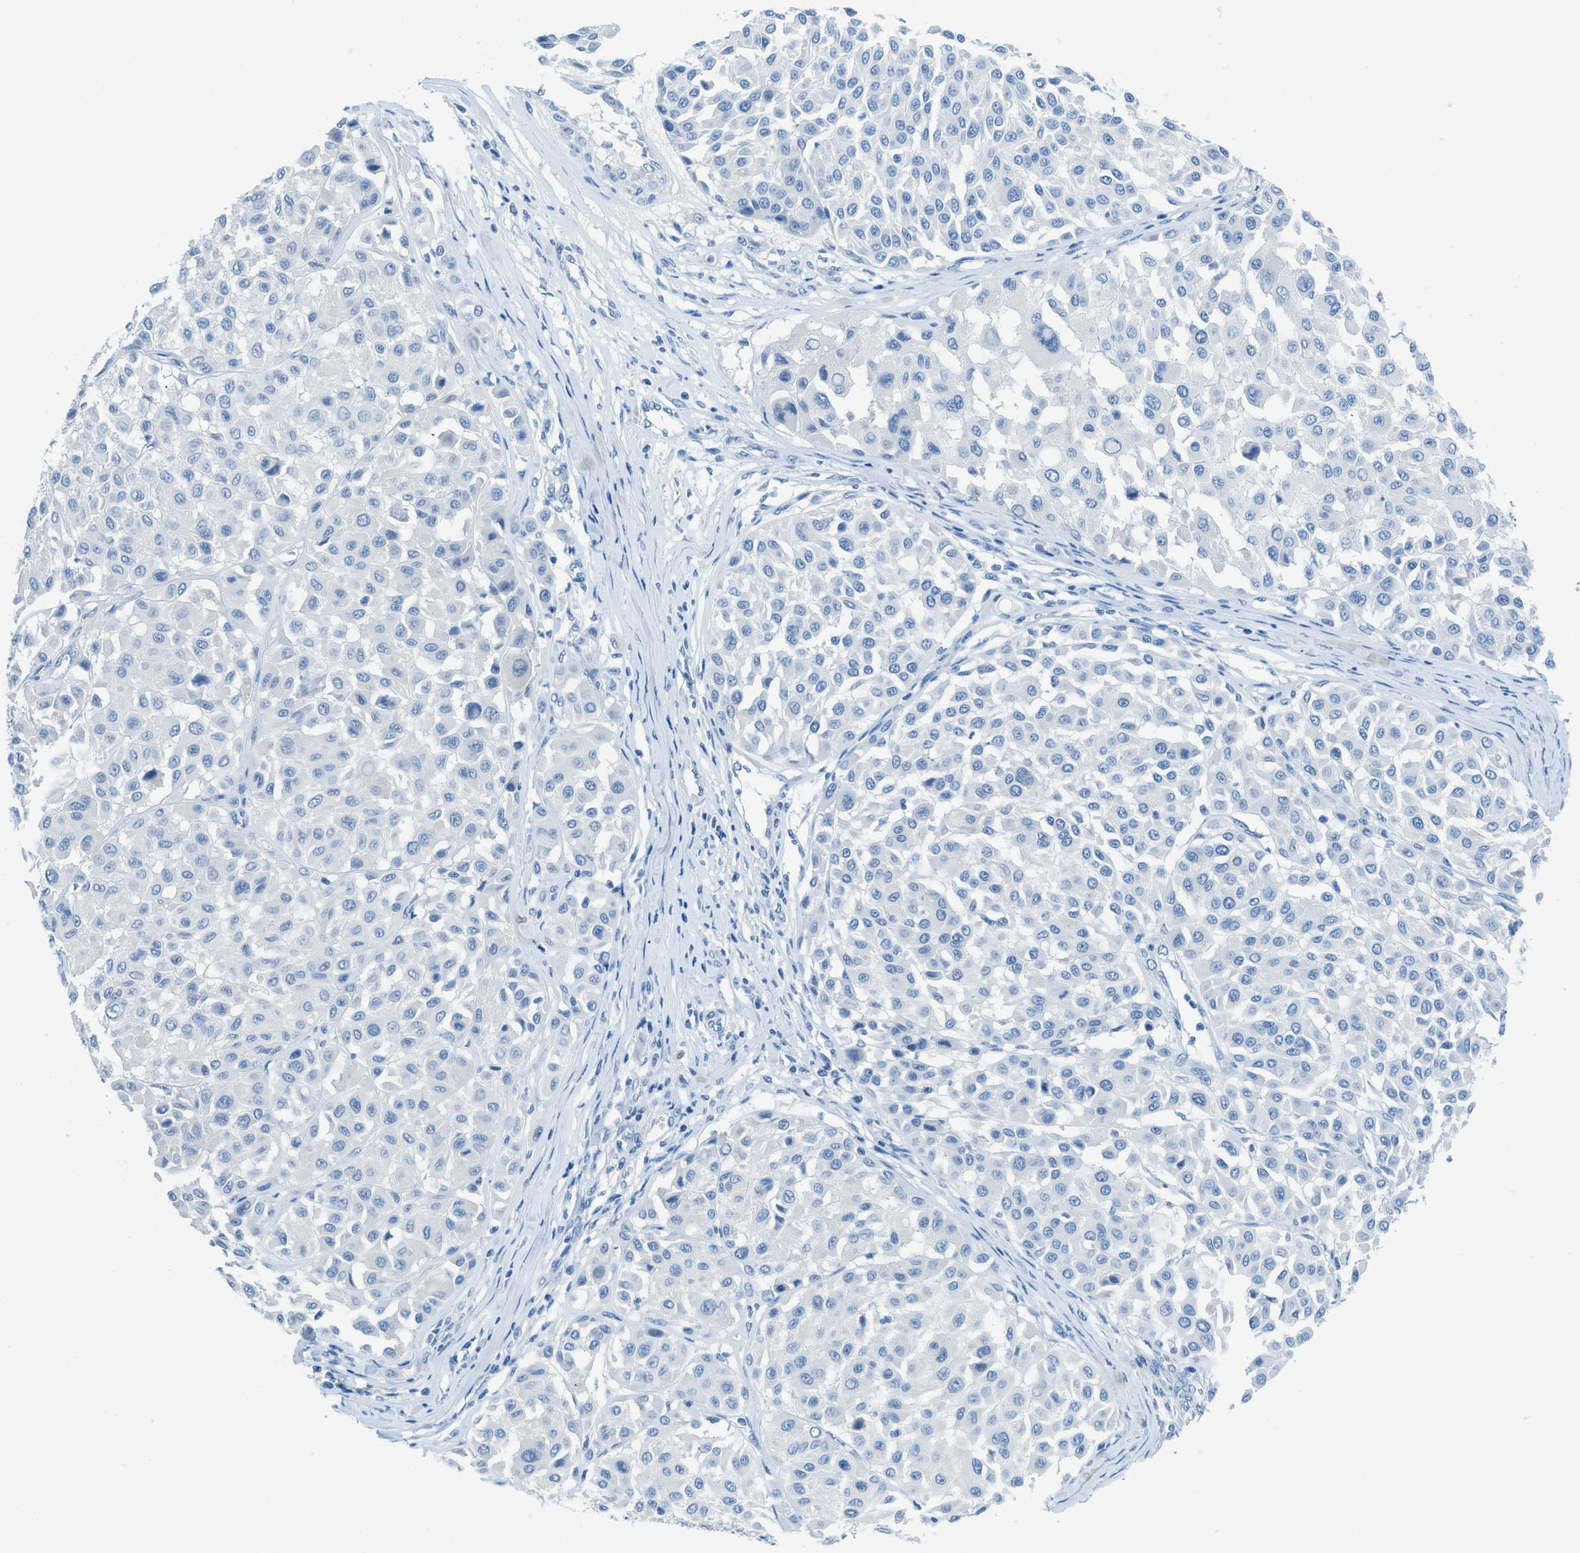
{"staining": {"intensity": "negative", "quantity": "none", "location": "none"}, "tissue": "melanoma", "cell_type": "Tumor cells", "image_type": "cancer", "snomed": [{"axis": "morphology", "description": "Malignant melanoma, Metastatic site"}, {"axis": "topography", "description": "Soft tissue"}], "caption": "Melanoma was stained to show a protein in brown. There is no significant positivity in tumor cells. (DAB immunohistochemistry, high magnification).", "gene": "ACAN", "patient": {"sex": "male", "age": 41}}